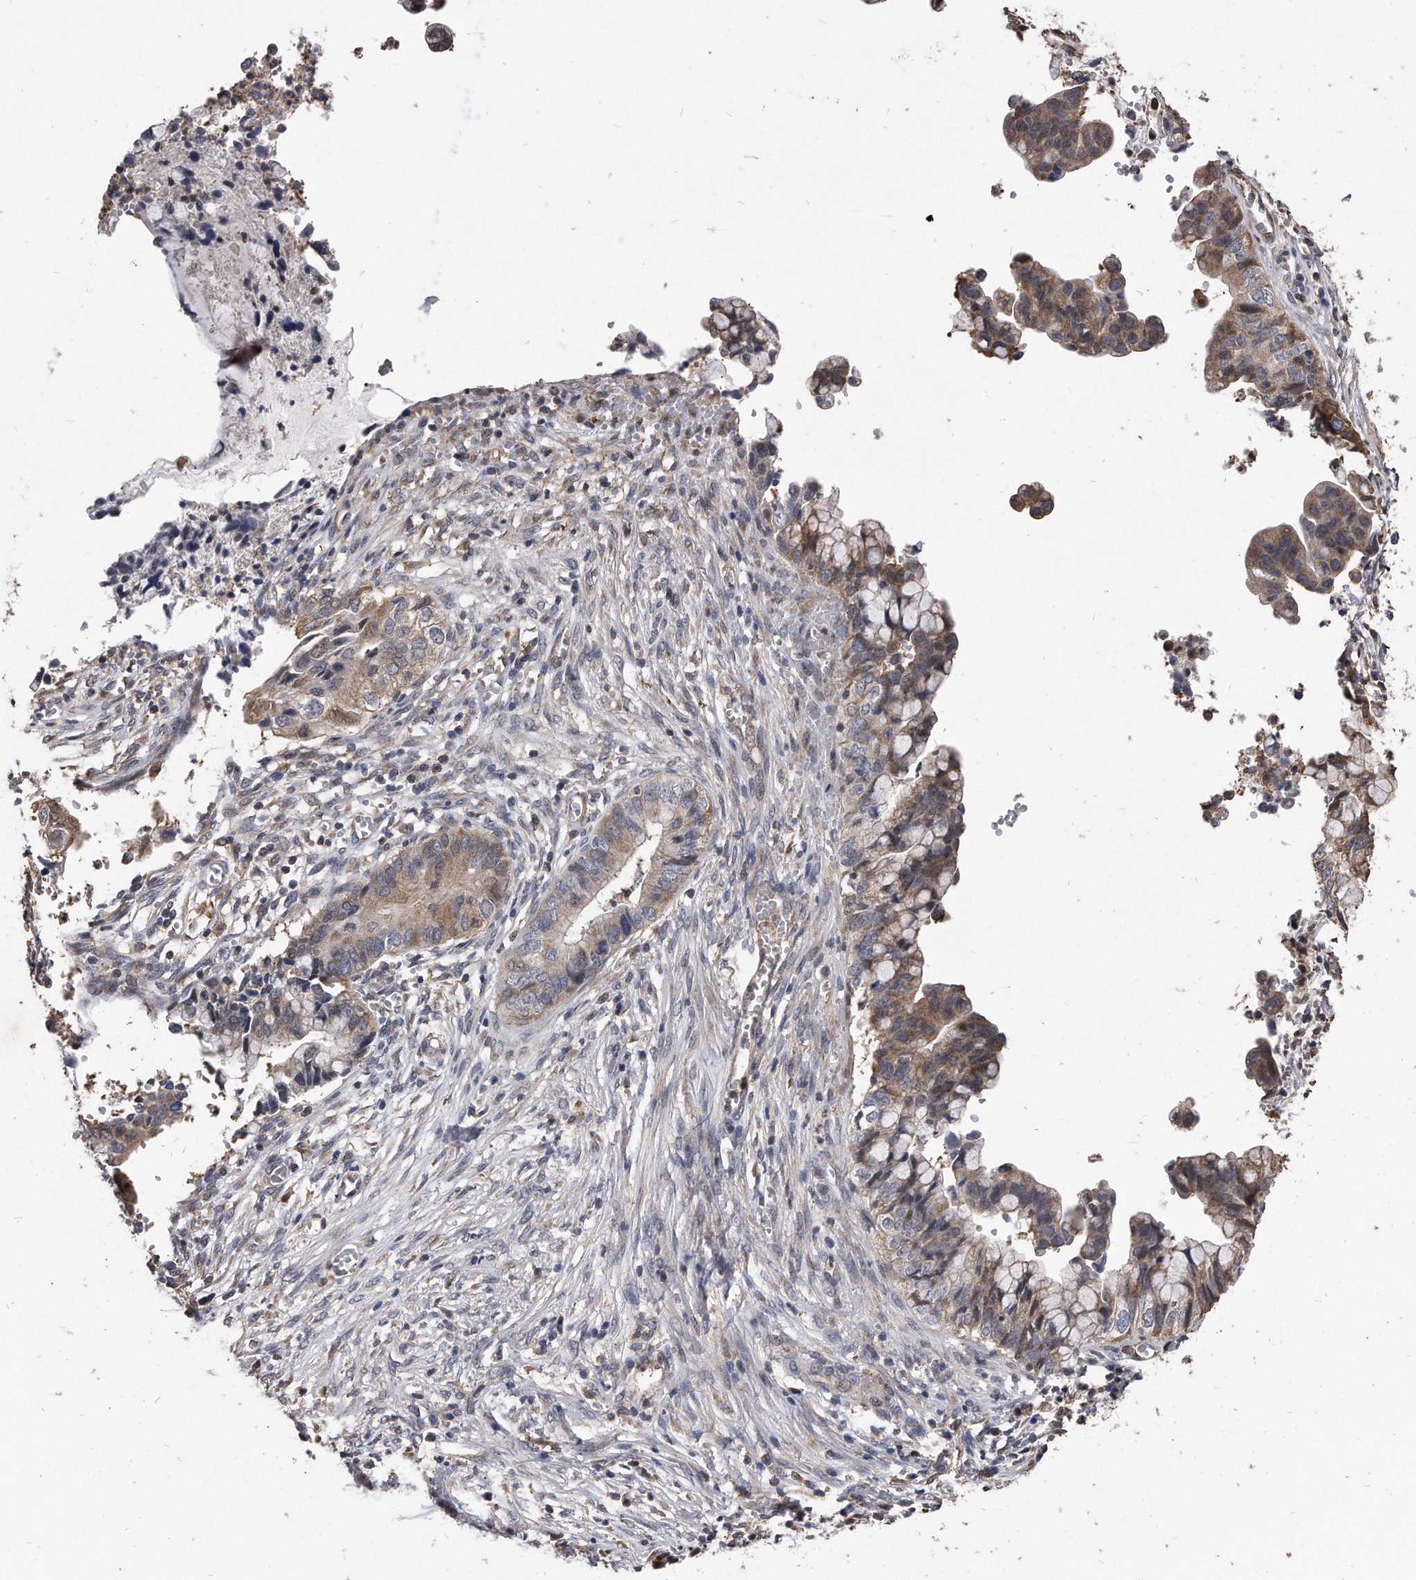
{"staining": {"intensity": "weak", "quantity": "25%-75%", "location": "cytoplasmic/membranous"}, "tissue": "cervical cancer", "cell_type": "Tumor cells", "image_type": "cancer", "snomed": [{"axis": "morphology", "description": "Adenocarcinoma, NOS"}, {"axis": "topography", "description": "Cervix"}], "caption": "Immunohistochemistry (IHC) (DAB (3,3'-diaminobenzidine)) staining of cervical adenocarcinoma displays weak cytoplasmic/membranous protein expression in about 25%-75% of tumor cells.", "gene": "IL20RA", "patient": {"sex": "female", "age": 44}}